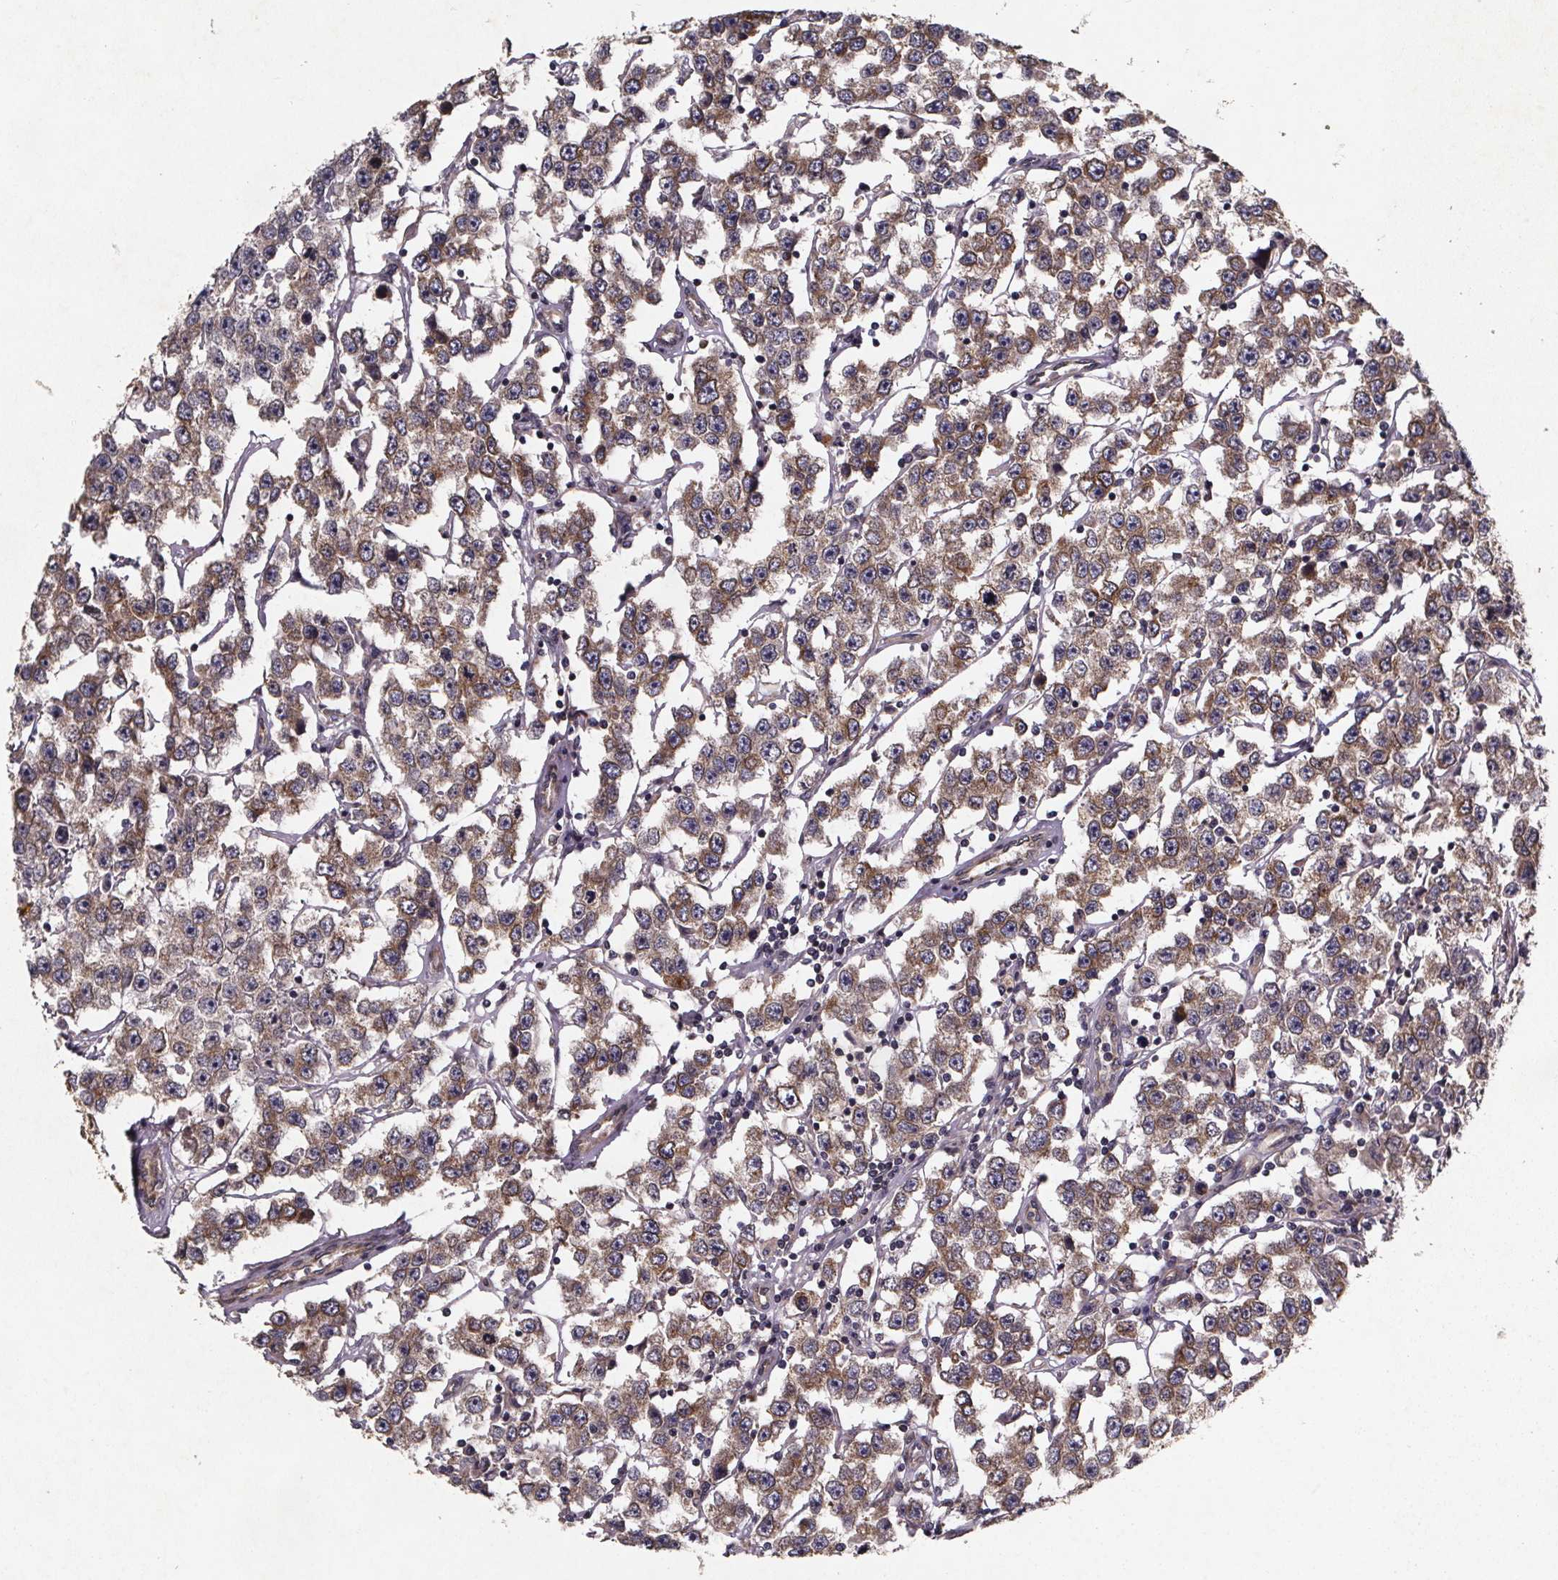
{"staining": {"intensity": "moderate", "quantity": "25%-75%", "location": "cytoplasmic/membranous"}, "tissue": "testis cancer", "cell_type": "Tumor cells", "image_type": "cancer", "snomed": [{"axis": "morphology", "description": "Seminoma, NOS"}, {"axis": "topography", "description": "Testis"}], "caption": "A medium amount of moderate cytoplasmic/membranous positivity is identified in about 25%-75% of tumor cells in seminoma (testis) tissue.", "gene": "PIERCE2", "patient": {"sex": "male", "age": 52}}